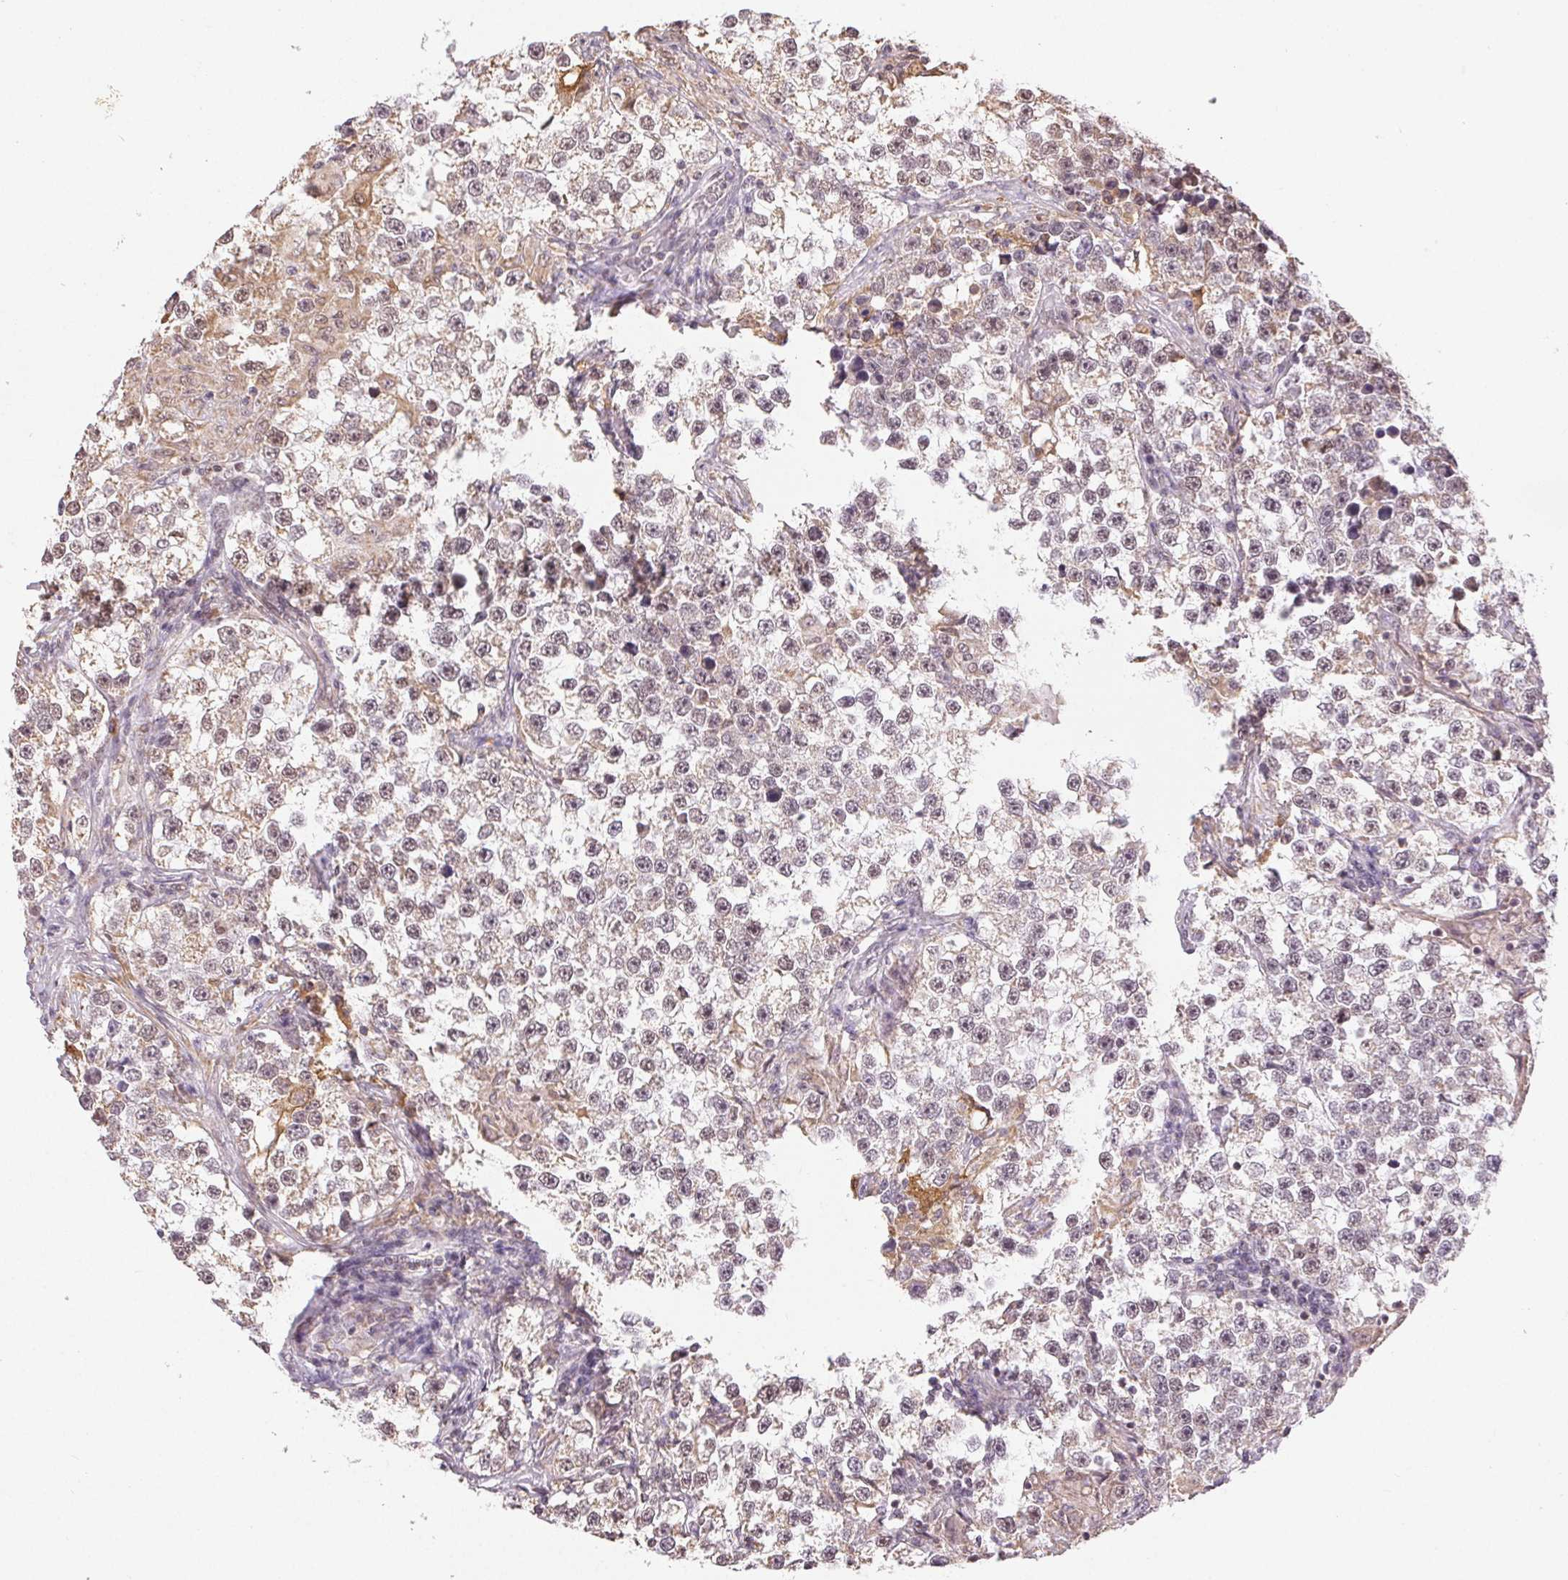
{"staining": {"intensity": "weak", "quantity": "25%-75%", "location": "cytoplasmic/membranous"}, "tissue": "testis cancer", "cell_type": "Tumor cells", "image_type": "cancer", "snomed": [{"axis": "morphology", "description": "Seminoma, NOS"}, {"axis": "topography", "description": "Testis"}], "caption": "A brown stain labels weak cytoplasmic/membranous positivity of a protein in human seminoma (testis) tumor cells. (Stains: DAB in brown, nuclei in blue, Microscopy: brightfield microscopy at high magnification).", "gene": "PIWIL4", "patient": {"sex": "male", "age": 46}}